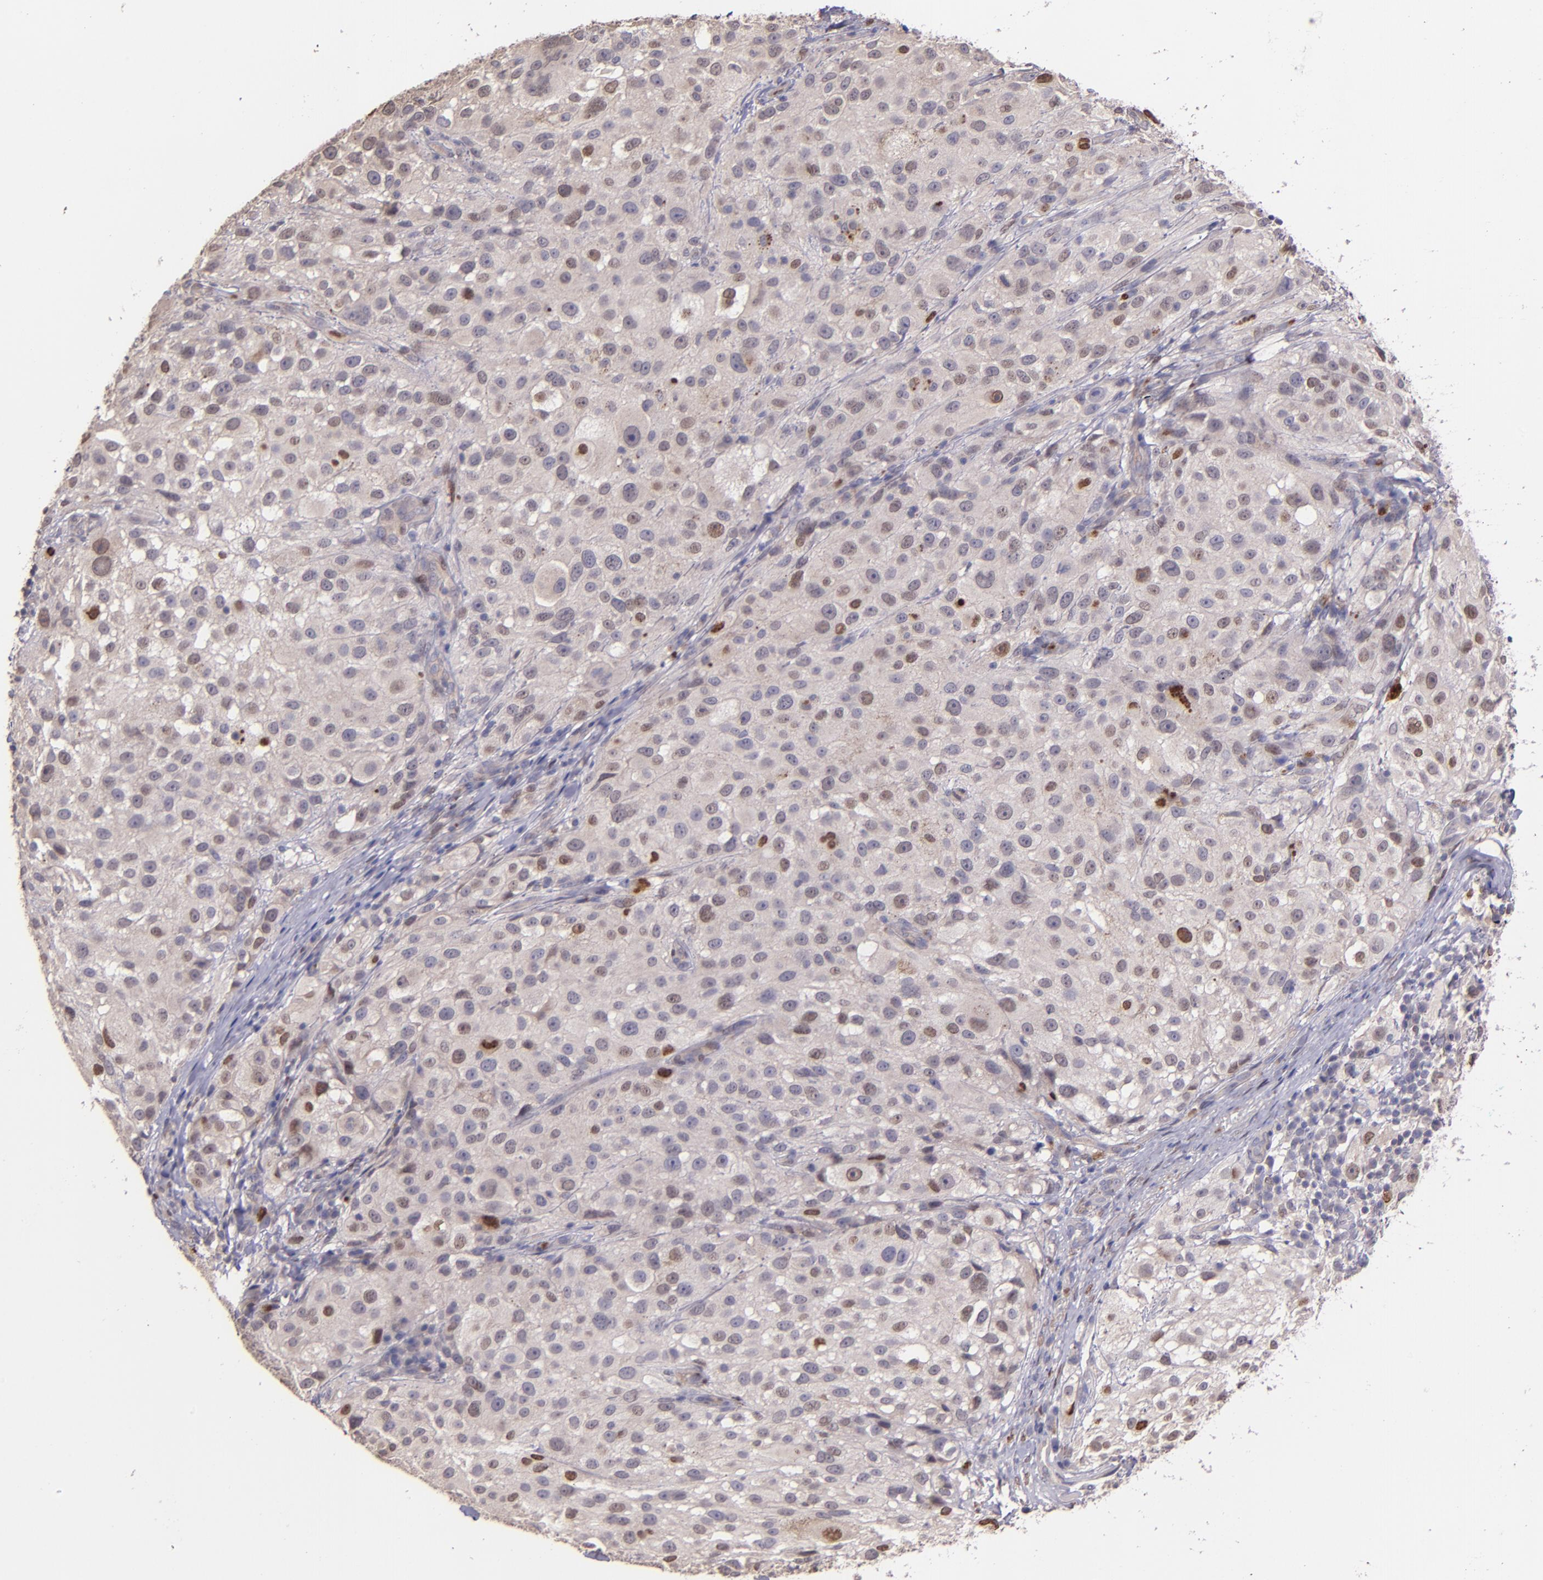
{"staining": {"intensity": "moderate", "quantity": "25%-75%", "location": "nuclear"}, "tissue": "melanoma", "cell_type": "Tumor cells", "image_type": "cancer", "snomed": [{"axis": "morphology", "description": "Necrosis, NOS"}, {"axis": "morphology", "description": "Malignant melanoma, NOS"}, {"axis": "topography", "description": "Skin"}], "caption": "Tumor cells reveal moderate nuclear positivity in about 25%-75% of cells in malignant melanoma.", "gene": "NUP62CL", "patient": {"sex": "female", "age": 87}}